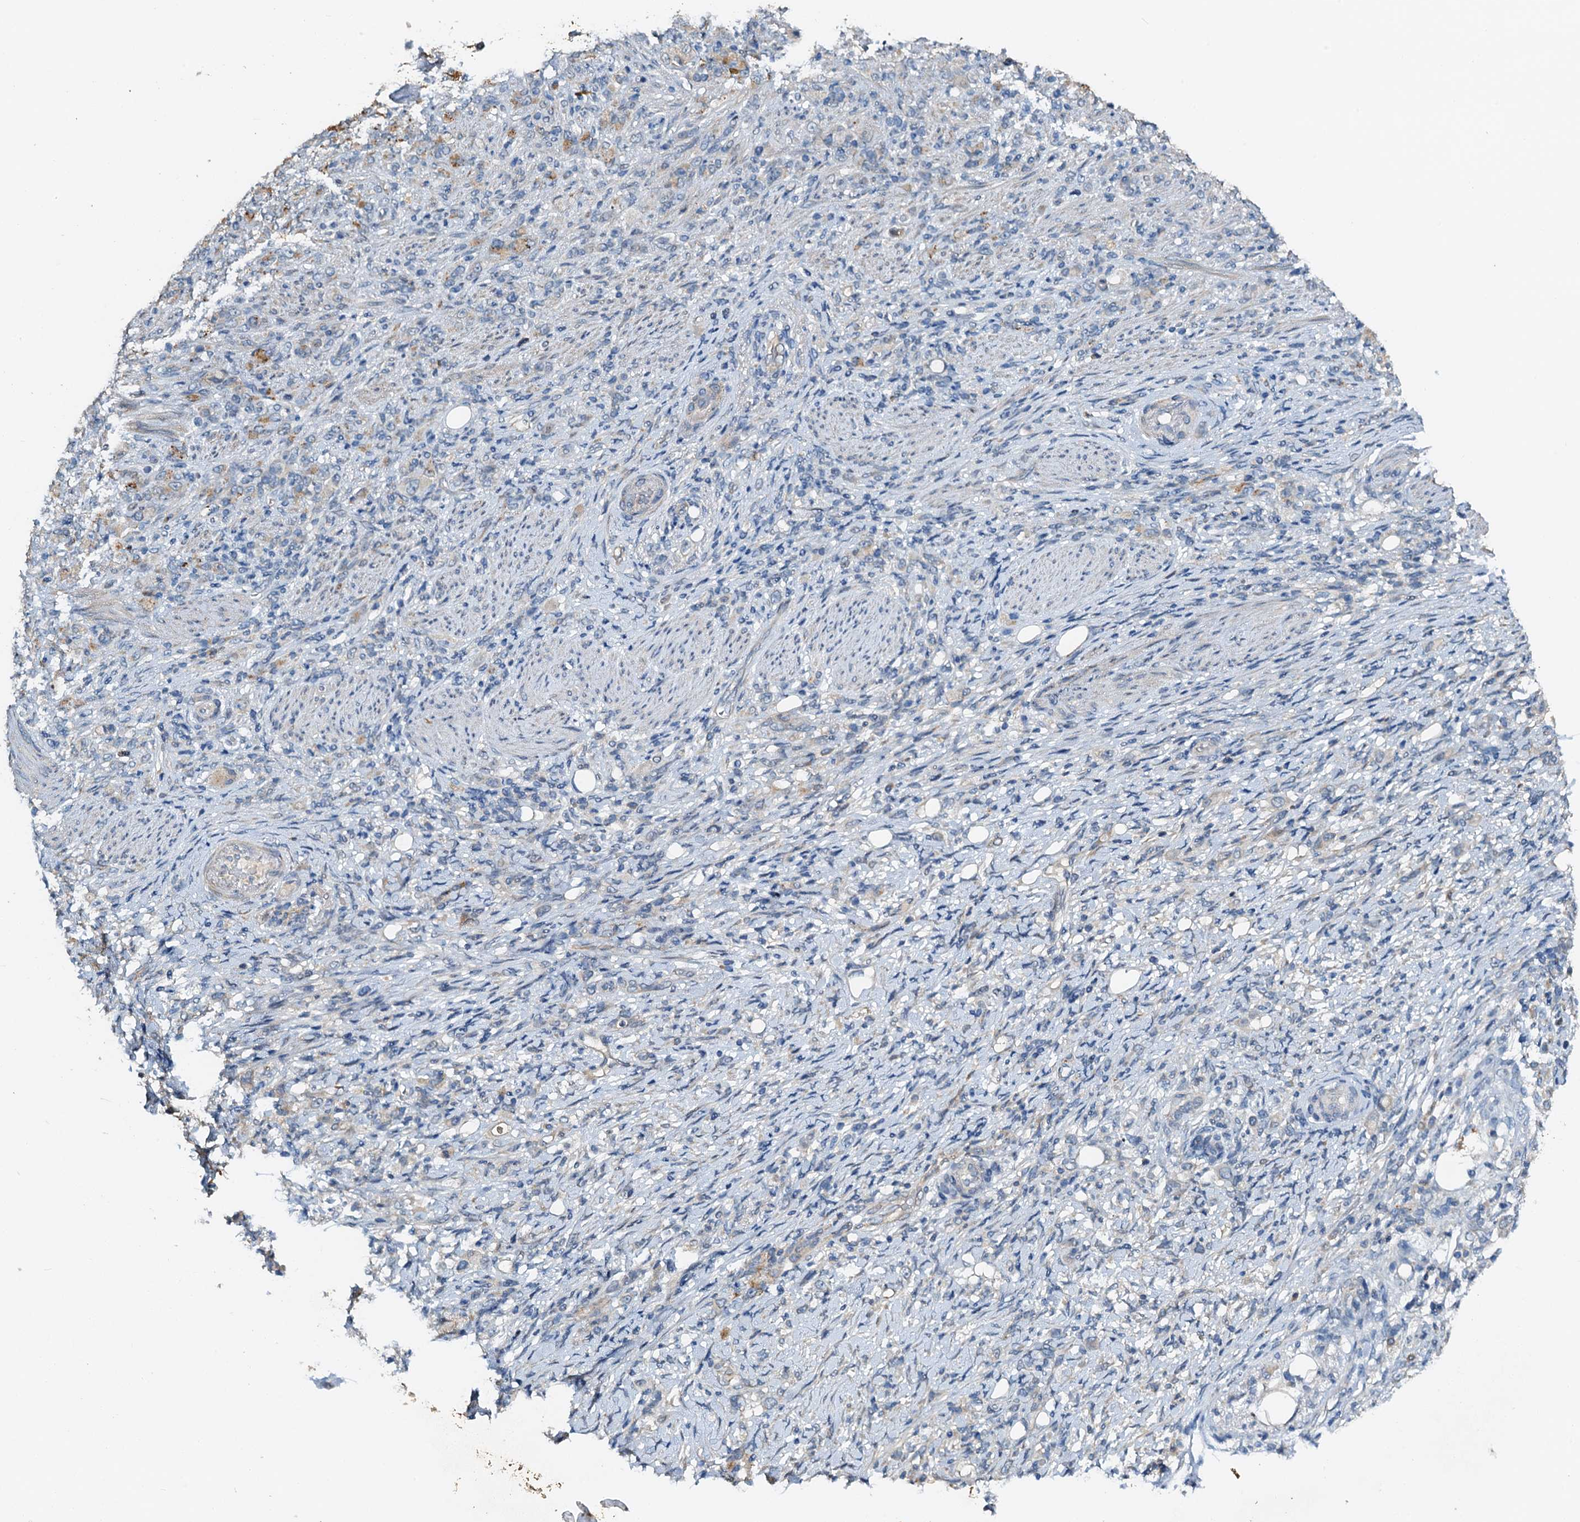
{"staining": {"intensity": "negative", "quantity": "none", "location": "none"}, "tissue": "stomach cancer", "cell_type": "Tumor cells", "image_type": "cancer", "snomed": [{"axis": "morphology", "description": "Adenocarcinoma, NOS"}, {"axis": "topography", "description": "Stomach"}], "caption": "This is an immunohistochemistry (IHC) micrograph of human stomach adenocarcinoma. There is no positivity in tumor cells.", "gene": "ZNF606", "patient": {"sex": "female", "age": 79}}